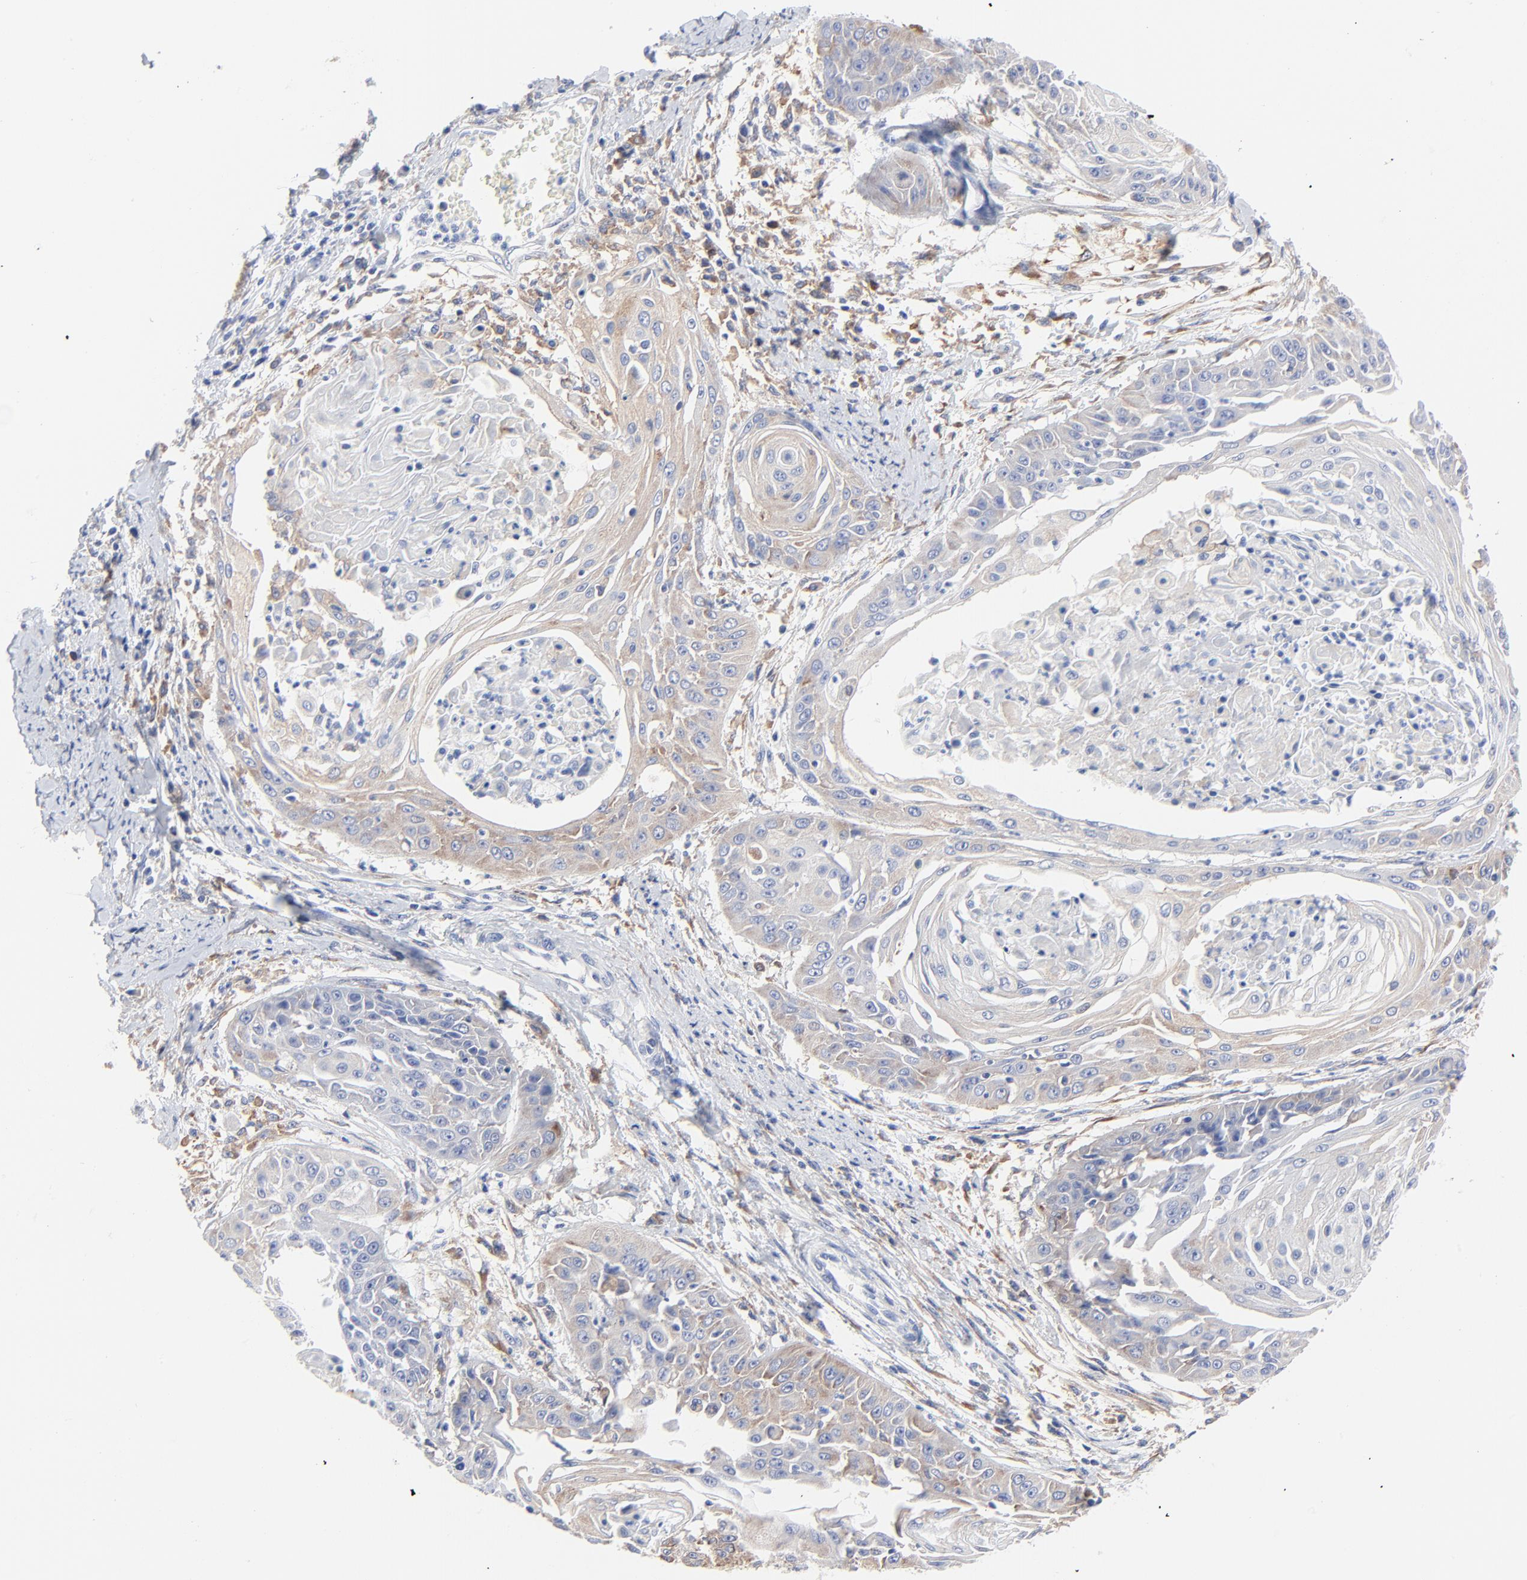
{"staining": {"intensity": "weak", "quantity": ">75%", "location": "cytoplasmic/membranous"}, "tissue": "cervical cancer", "cell_type": "Tumor cells", "image_type": "cancer", "snomed": [{"axis": "morphology", "description": "Squamous cell carcinoma, NOS"}, {"axis": "topography", "description": "Cervix"}], "caption": "Weak cytoplasmic/membranous positivity is seen in about >75% of tumor cells in squamous cell carcinoma (cervical). (DAB IHC, brown staining for protein, blue staining for nuclei).", "gene": "STAT2", "patient": {"sex": "female", "age": 64}}